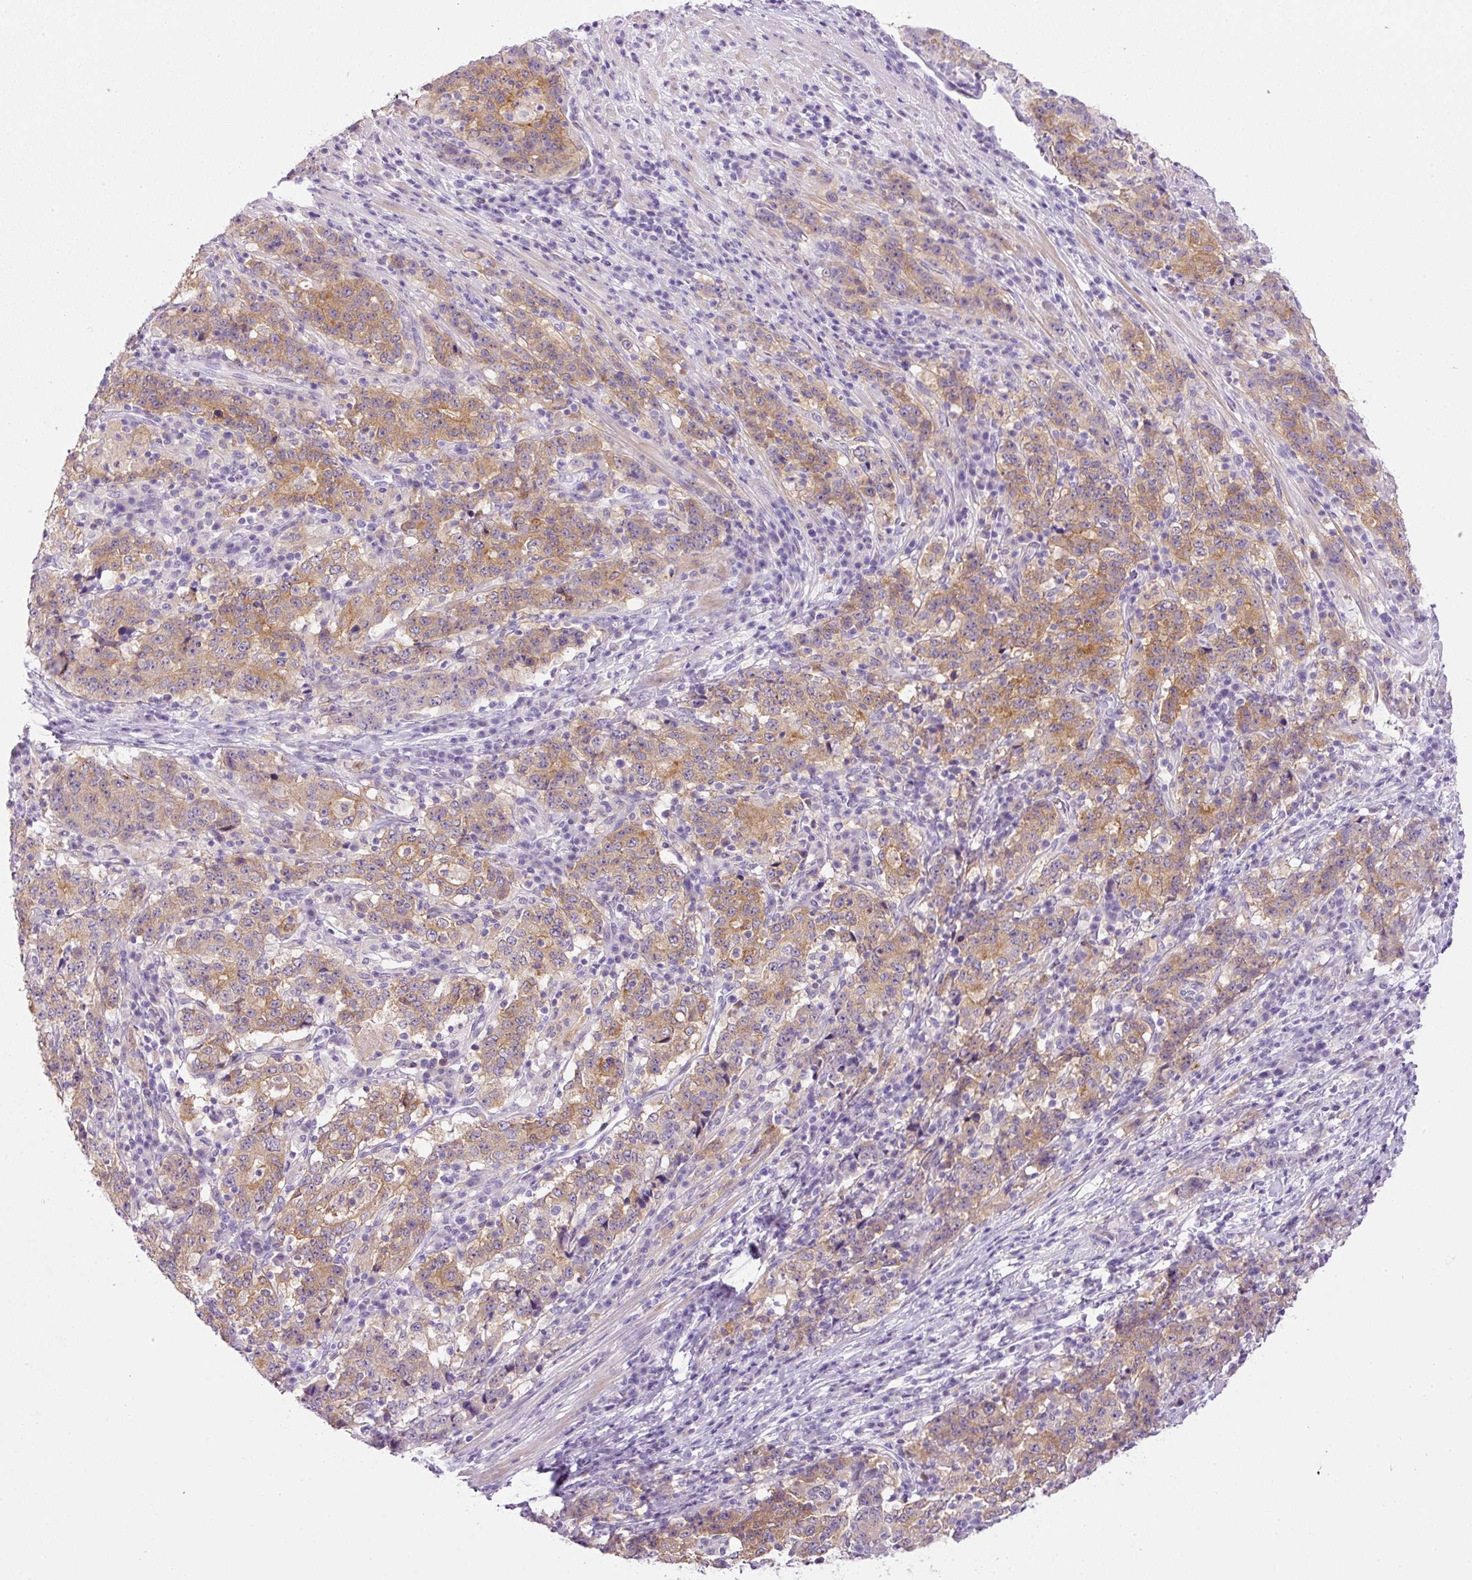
{"staining": {"intensity": "moderate", "quantity": ">75%", "location": "cytoplasmic/membranous"}, "tissue": "stomach cancer", "cell_type": "Tumor cells", "image_type": "cancer", "snomed": [{"axis": "morphology", "description": "Adenocarcinoma, NOS"}, {"axis": "topography", "description": "Stomach"}], "caption": "This is an image of immunohistochemistry (IHC) staining of stomach adenocarcinoma, which shows moderate positivity in the cytoplasmic/membranous of tumor cells.", "gene": "SRC", "patient": {"sex": "male", "age": 59}}